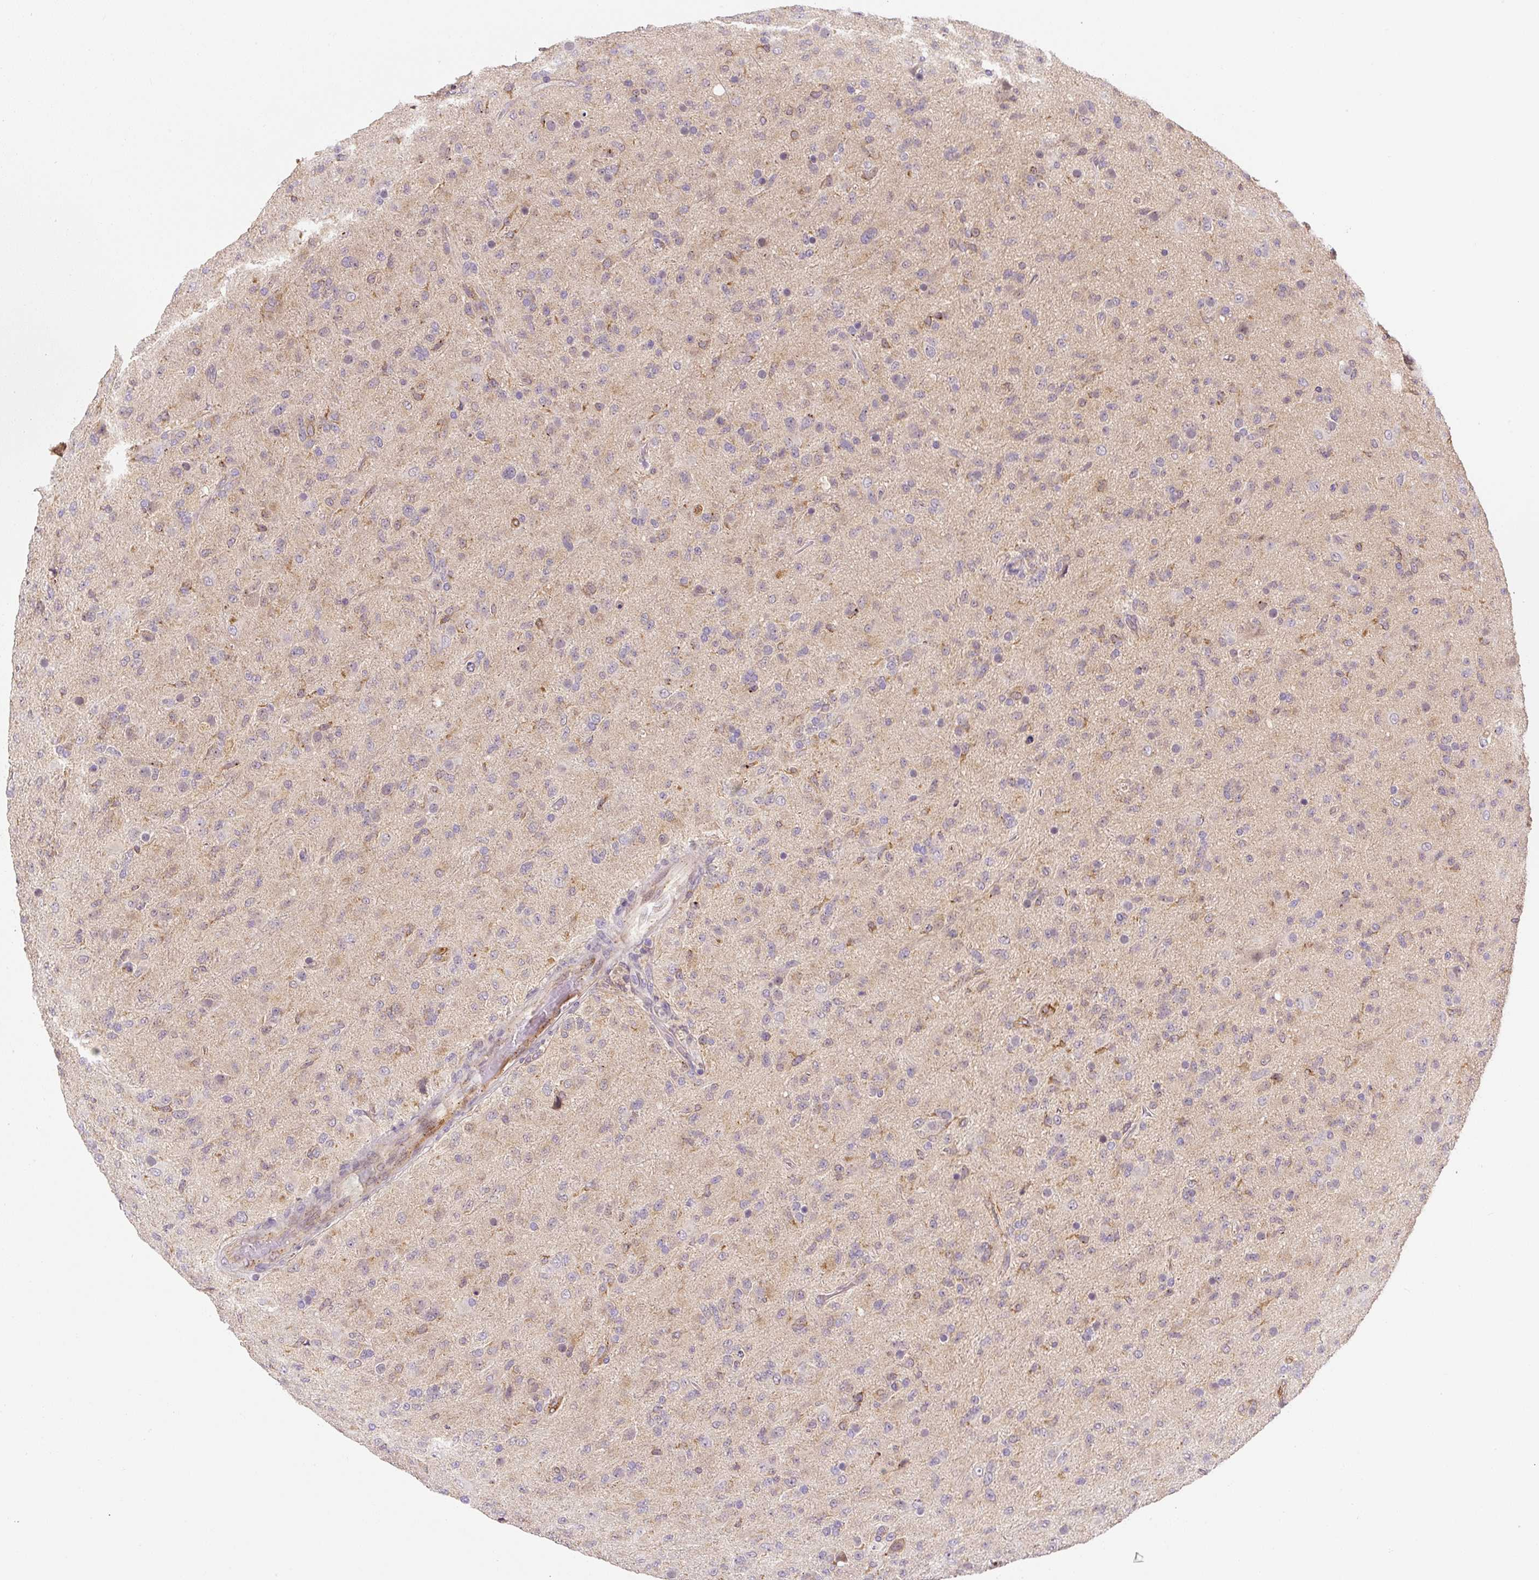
{"staining": {"intensity": "negative", "quantity": "none", "location": "none"}, "tissue": "glioma", "cell_type": "Tumor cells", "image_type": "cancer", "snomed": [{"axis": "morphology", "description": "Glioma, malignant, Low grade"}, {"axis": "topography", "description": "Brain"}], "caption": "Glioma was stained to show a protein in brown. There is no significant staining in tumor cells. (Brightfield microscopy of DAB (3,3'-diaminobenzidine) immunohistochemistry at high magnification).", "gene": "PLA2G4A", "patient": {"sex": "male", "age": 65}}